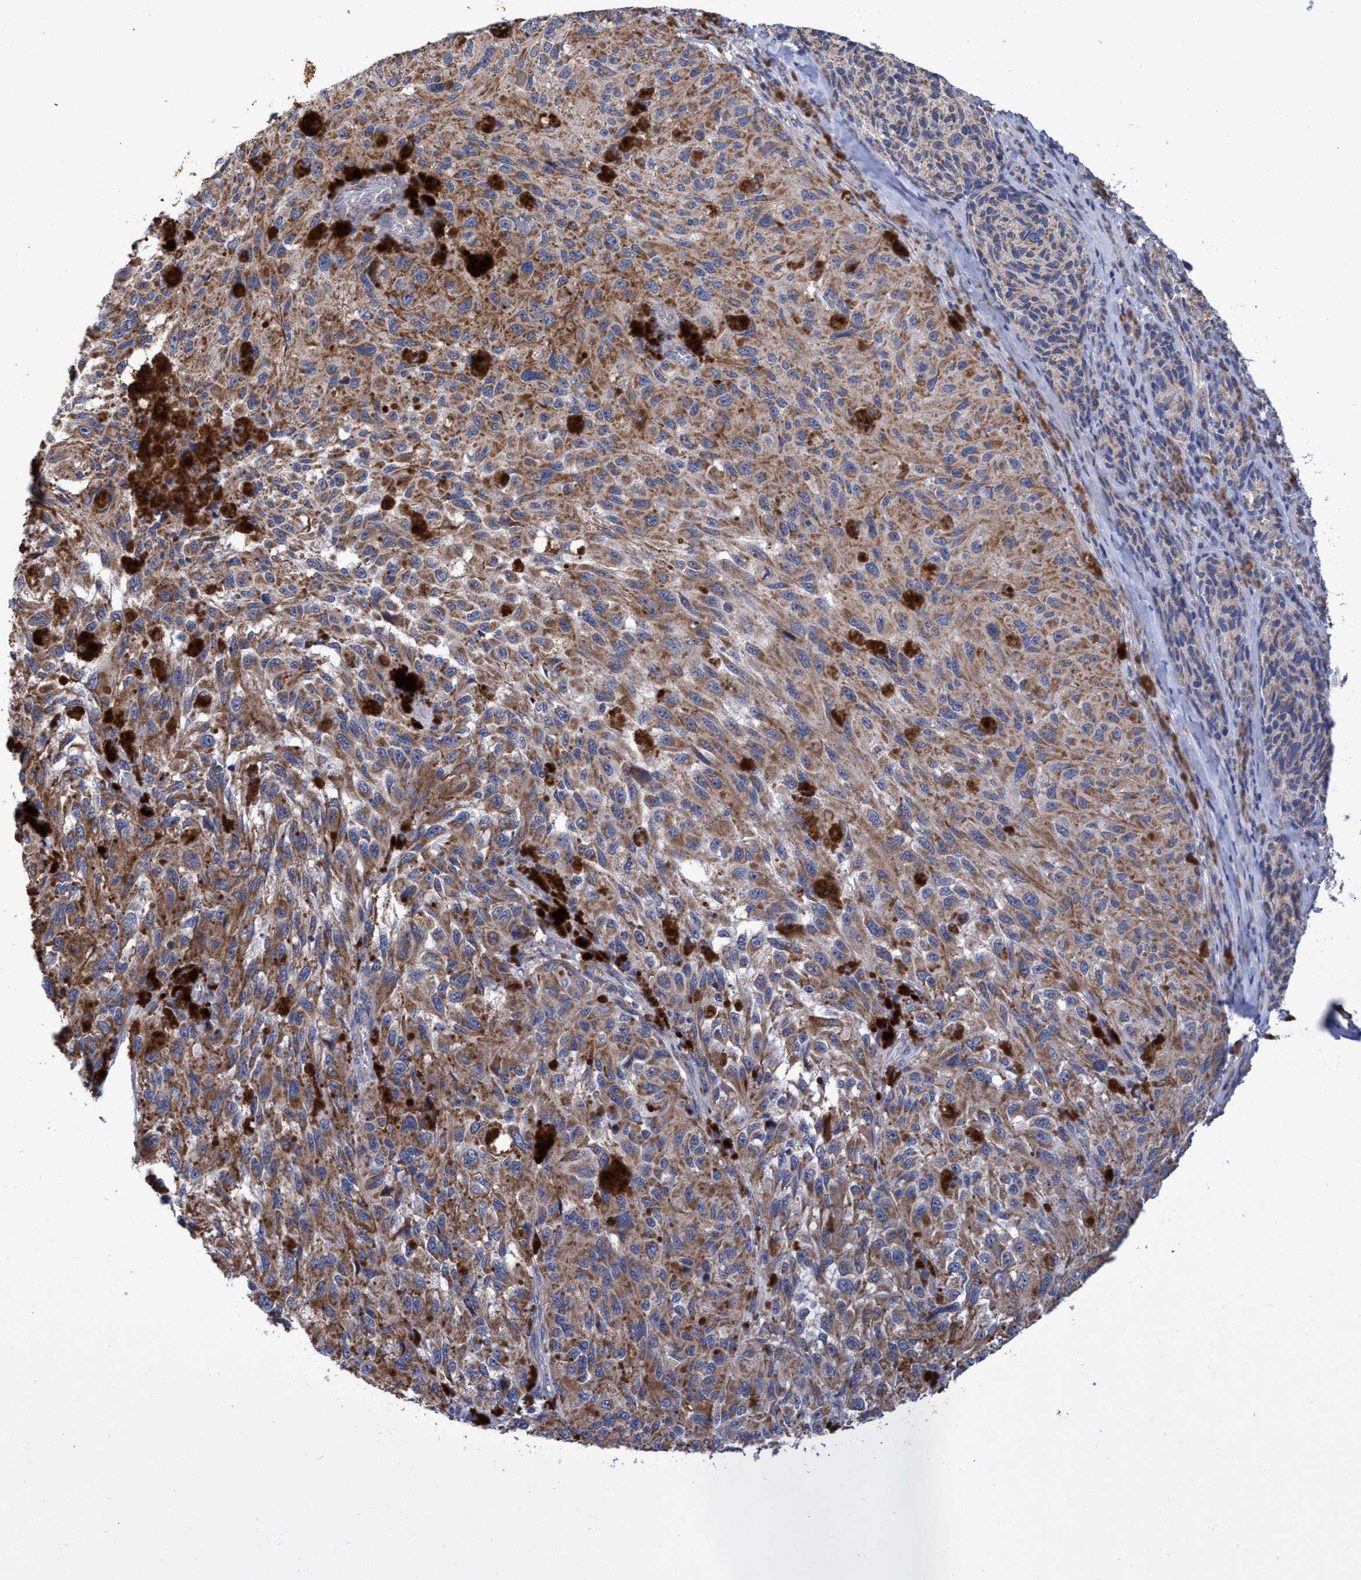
{"staining": {"intensity": "moderate", "quantity": ">75%", "location": "cytoplasmic/membranous"}, "tissue": "melanoma", "cell_type": "Tumor cells", "image_type": "cancer", "snomed": [{"axis": "morphology", "description": "Malignant melanoma, NOS"}, {"axis": "topography", "description": "Skin"}], "caption": "Immunohistochemical staining of human malignant melanoma displays medium levels of moderate cytoplasmic/membranous protein expression in approximately >75% of tumor cells. (IHC, brightfield microscopy, high magnification).", "gene": "NAT16", "patient": {"sex": "female", "age": 73}}